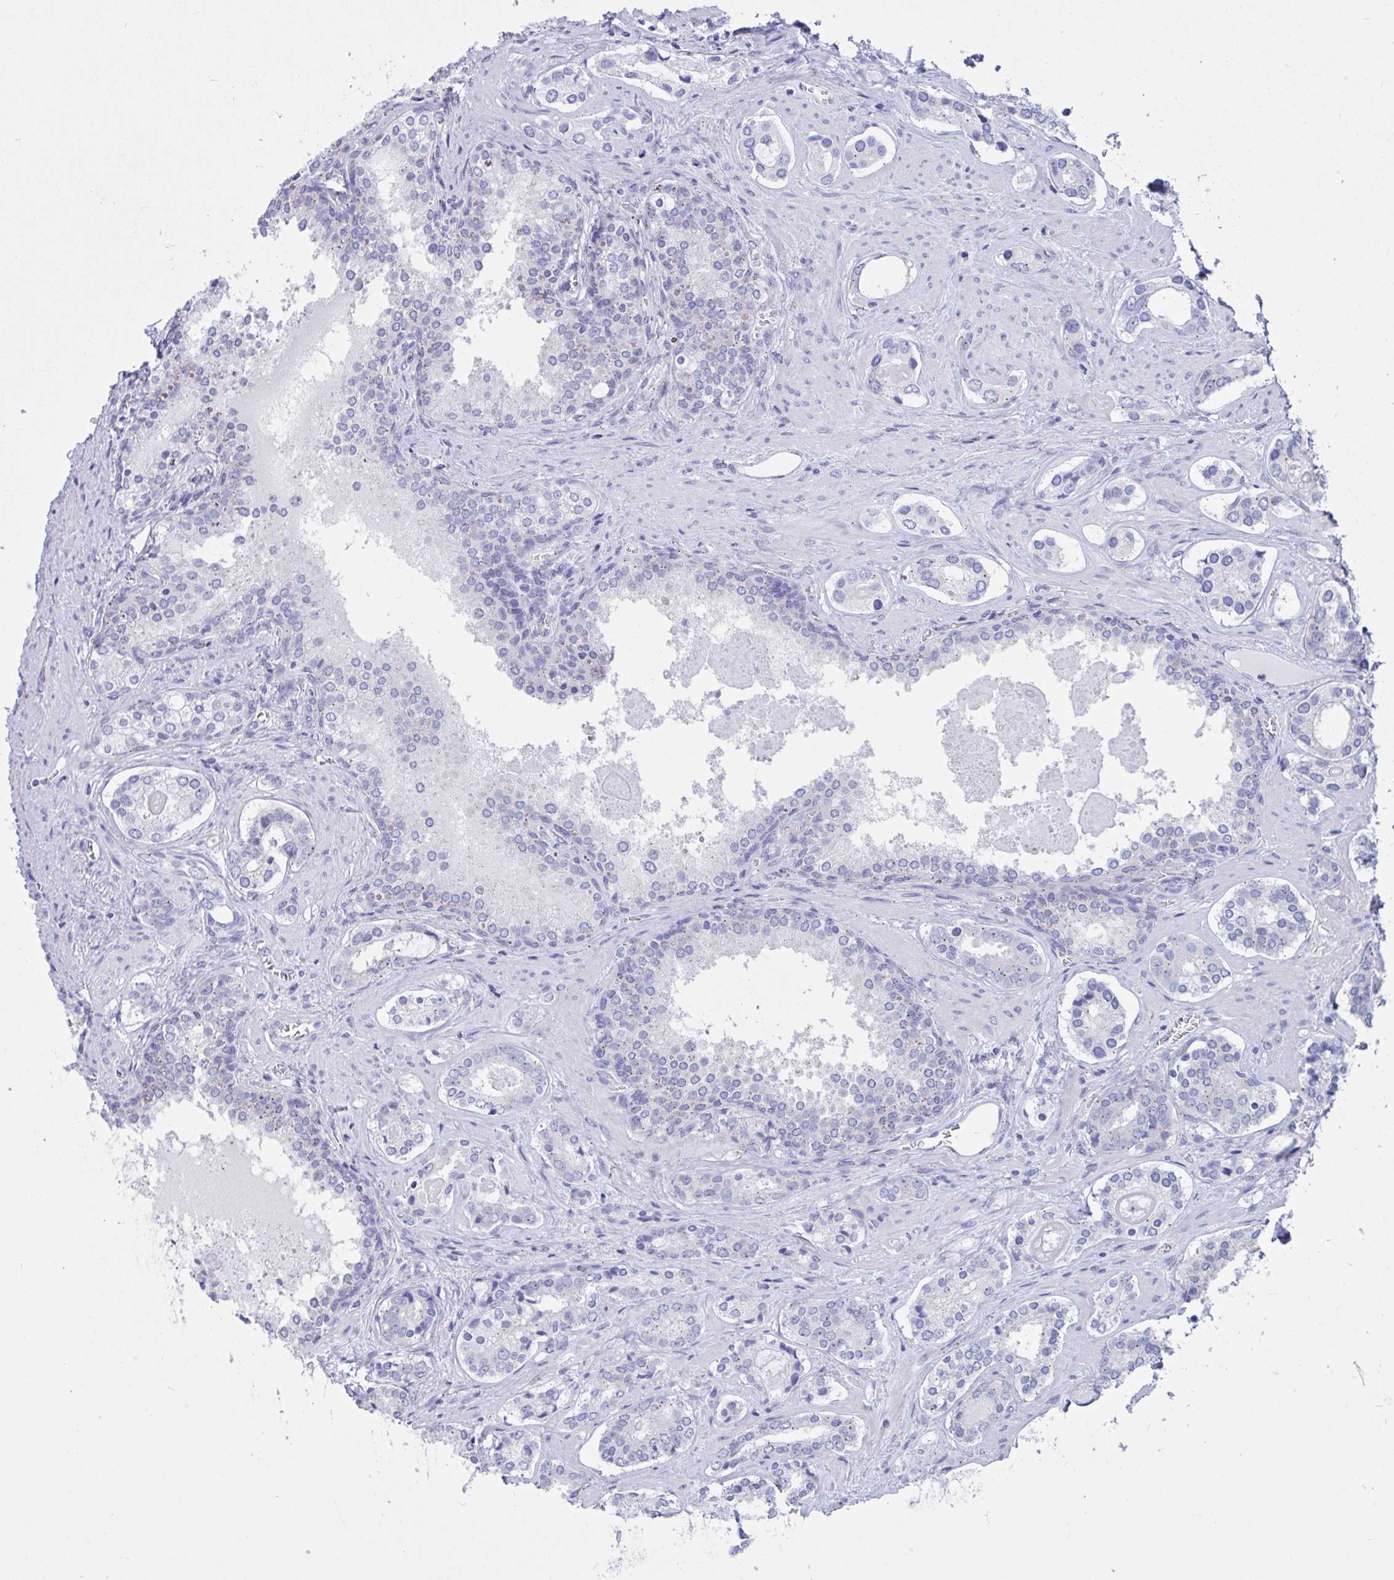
{"staining": {"intensity": "negative", "quantity": "none", "location": "none"}, "tissue": "prostate cancer", "cell_type": "Tumor cells", "image_type": "cancer", "snomed": [{"axis": "morphology", "description": "Adenocarcinoma, Low grade"}, {"axis": "topography", "description": "Prostate"}], "caption": "Tumor cells show no significant expression in low-grade adenocarcinoma (prostate).", "gene": "RNASE3", "patient": {"sex": "male", "age": 62}}